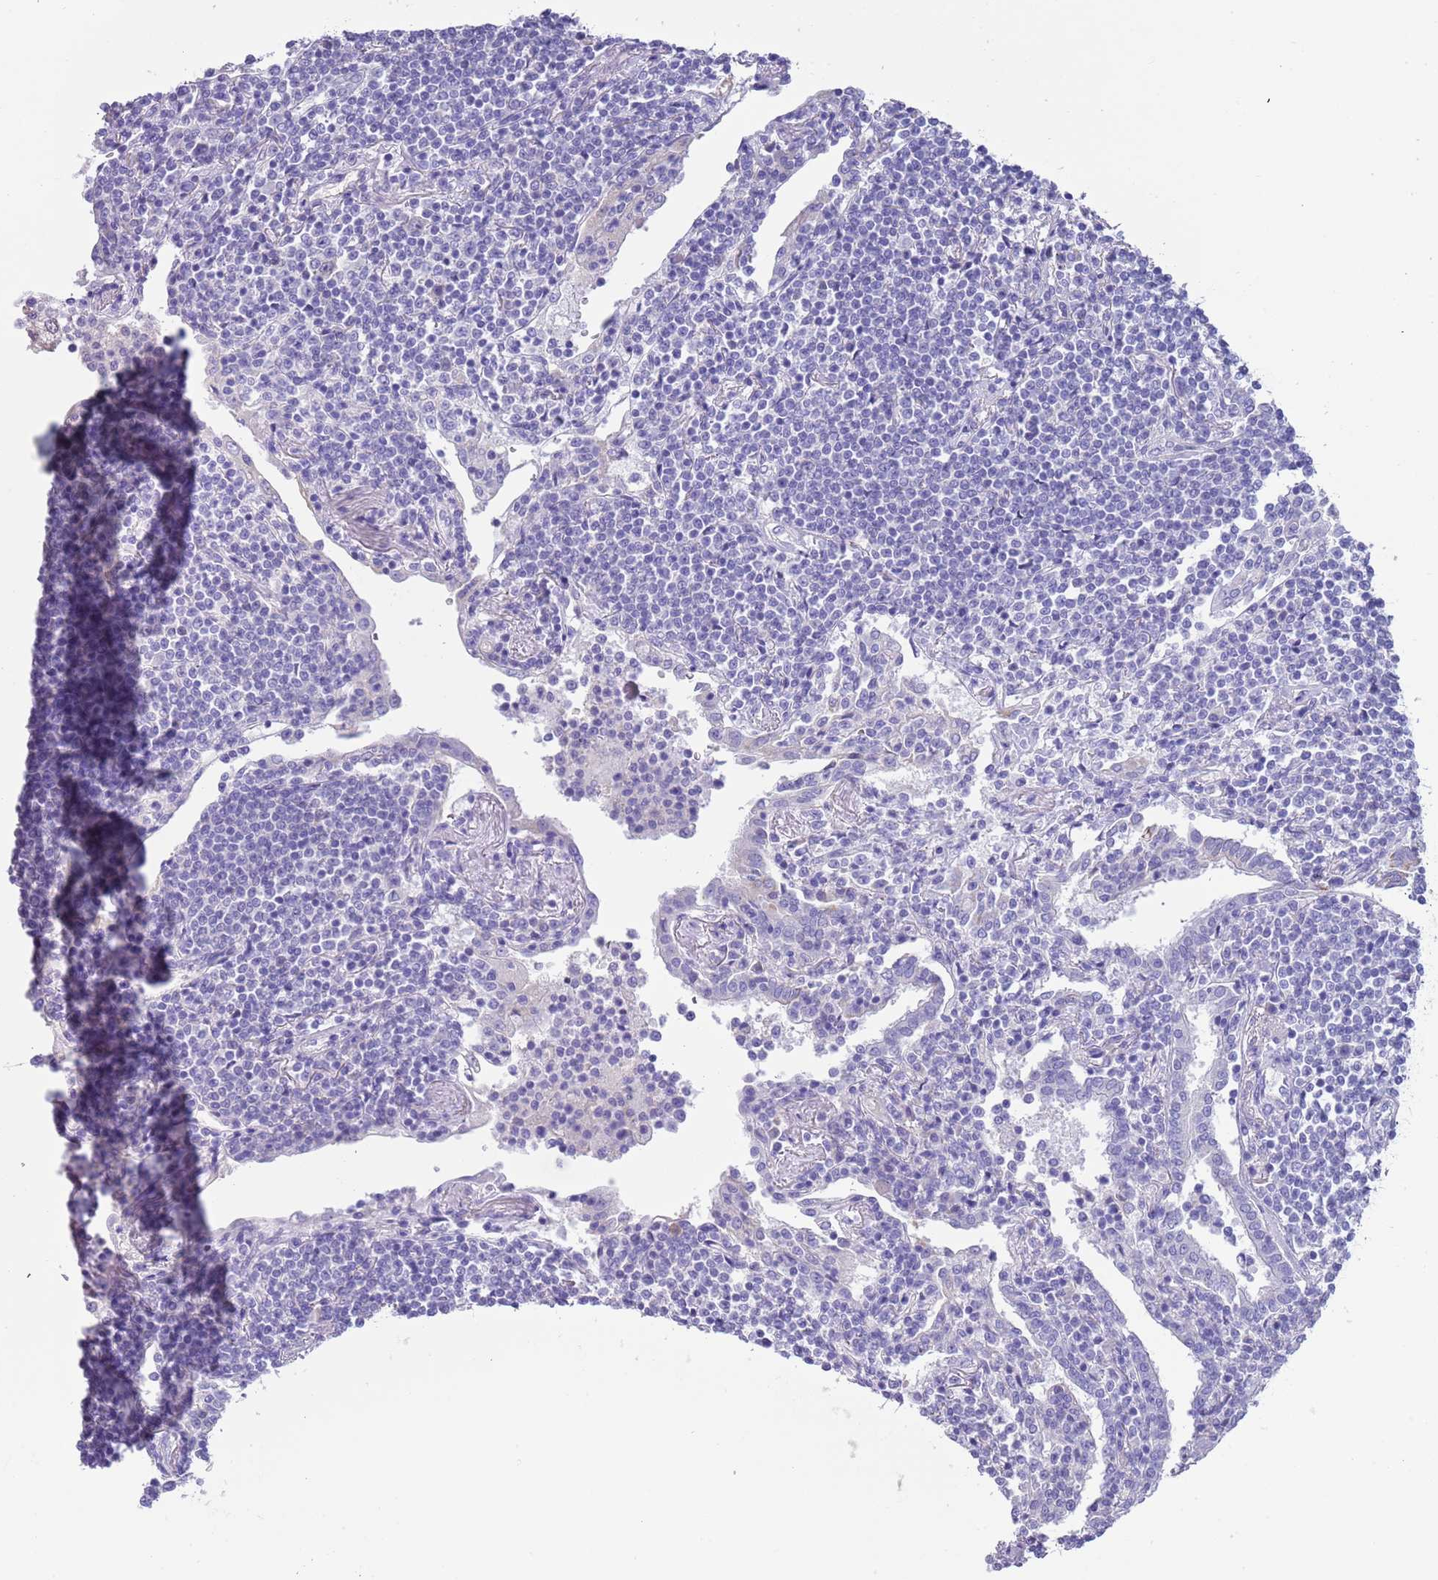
{"staining": {"intensity": "negative", "quantity": "none", "location": "none"}, "tissue": "lymphoma", "cell_type": "Tumor cells", "image_type": "cancer", "snomed": [{"axis": "morphology", "description": "Malignant lymphoma, non-Hodgkin's type, Low grade"}, {"axis": "topography", "description": "Lung"}], "caption": "Histopathology image shows no significant protein positivity in tumor cells of low-grade malignant lymphoma, non-Hodgkin's type.", "gene": "TRMO", "patient": {"sex": "female", "age": 71}}